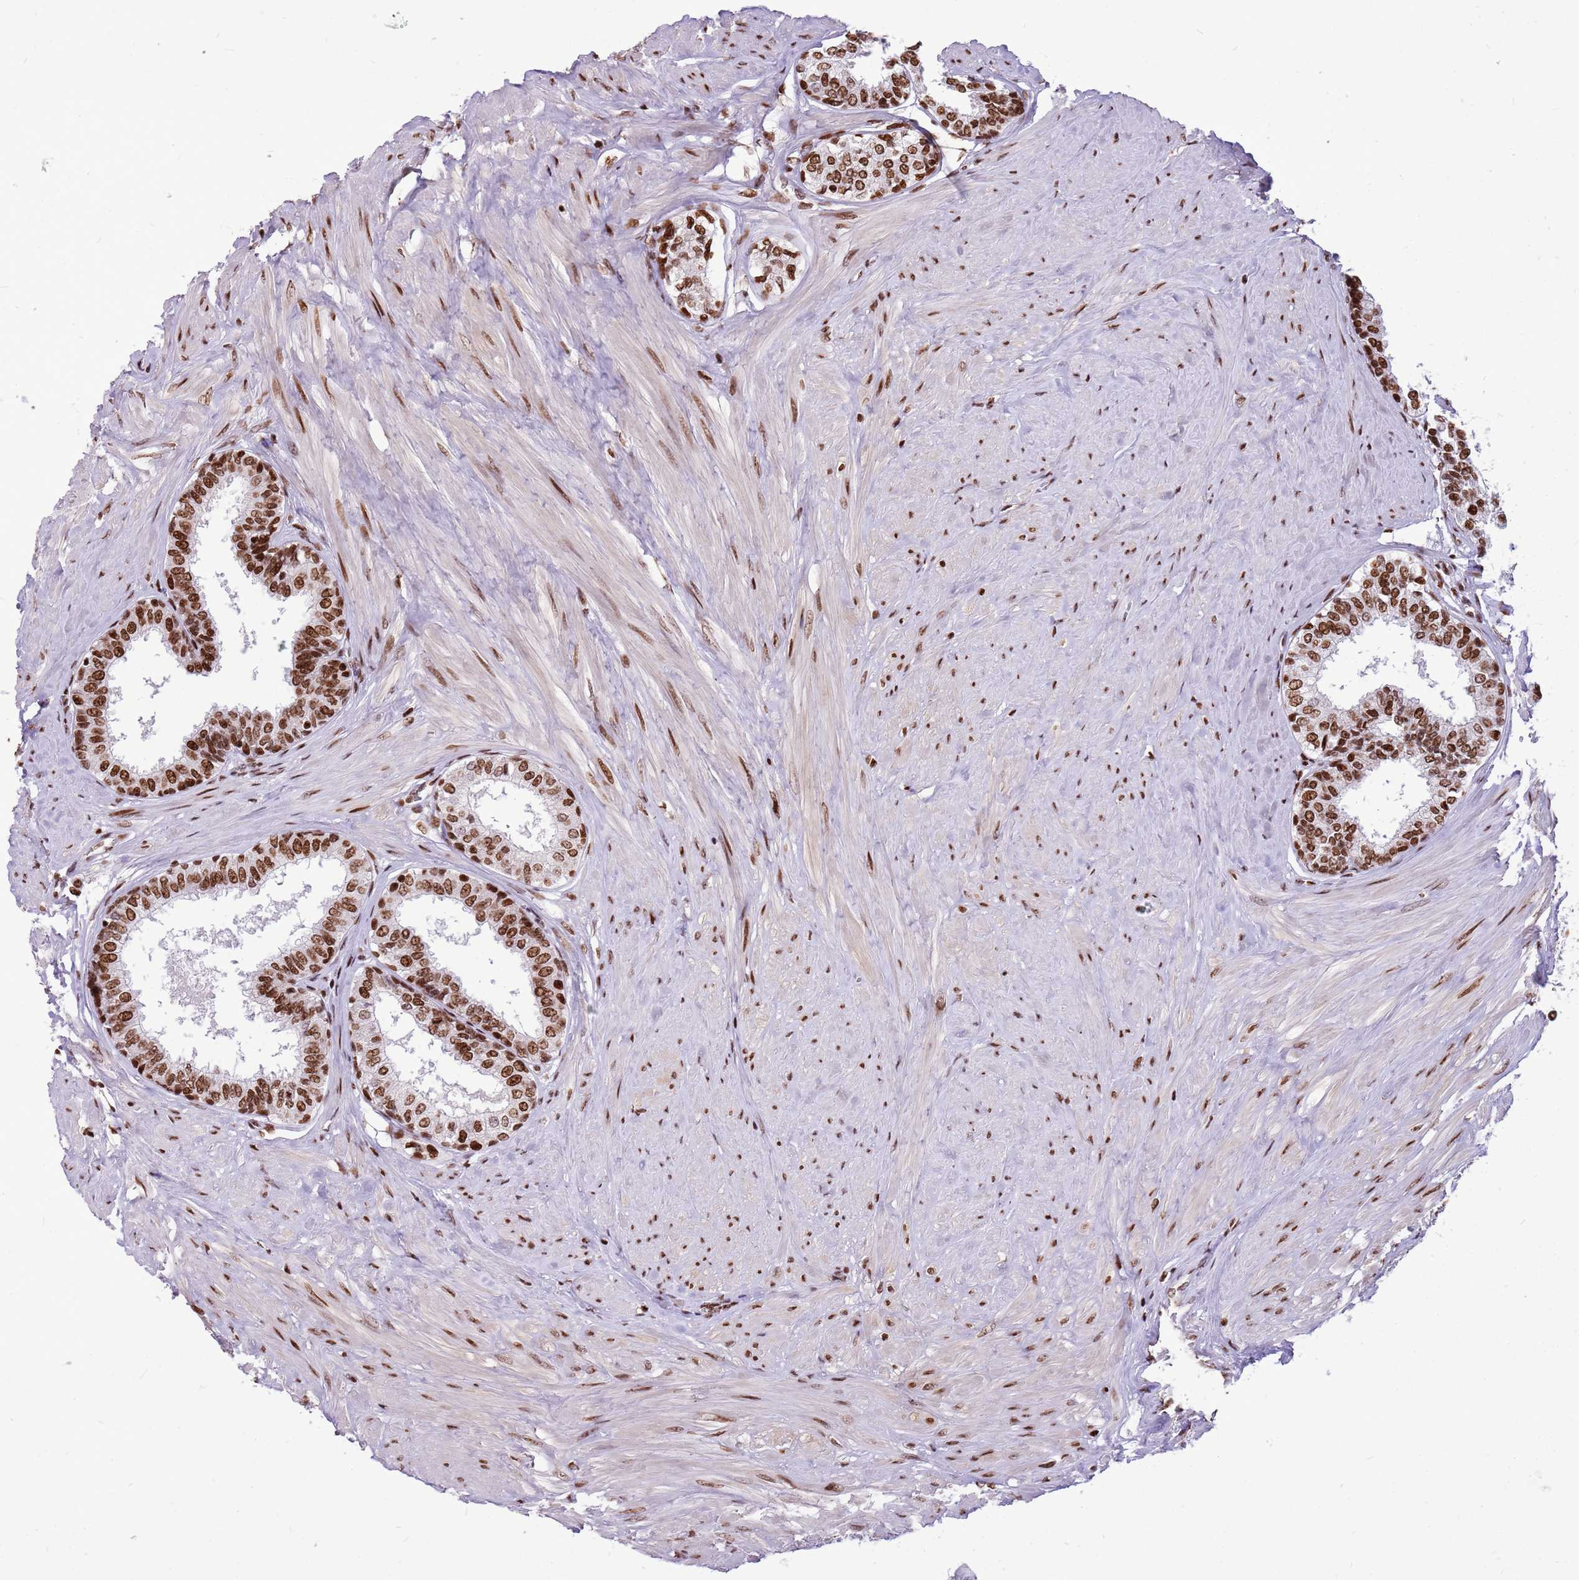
{"staining": {"intensity": "strong", "quantity": ">75%", "location": "nuclear"}, "tissue": "prostate", "cell_type": "Glandular cells", "image_type": "normal", "snomed": [{"axis": "morphology", "description": "Normal tissue, NOS"}, {"axis": "topography", "description": "Prostate"}], "caption": "Immunohistochemistry photomicrograph of benign prostate stained for a protein (brown), which shows high levels of strong nuclear expression in about >75% of glandular cells.", "gene": "WASHC4", "patient": {"sex": "male", "age": 48}}